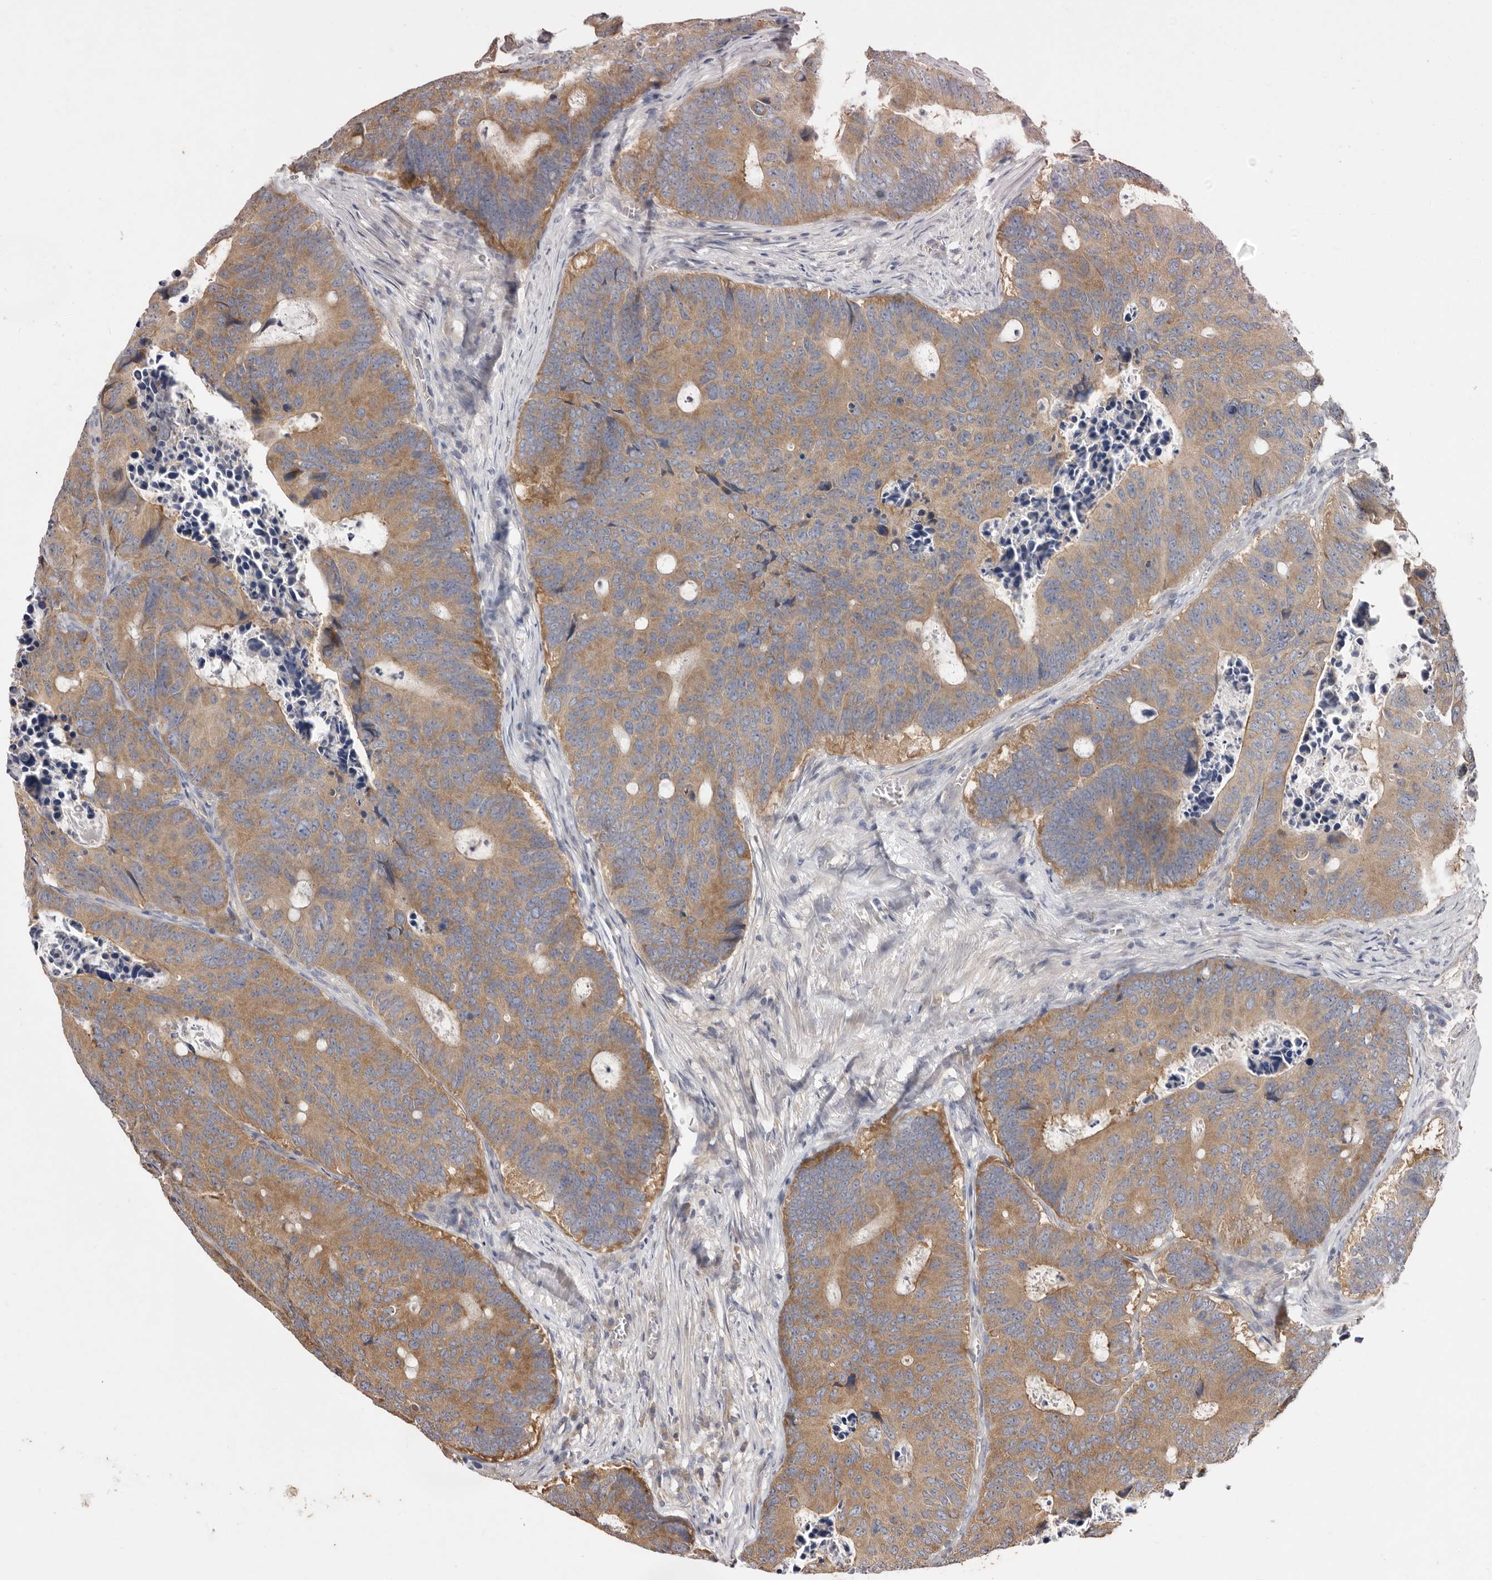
{"staining": {"intensity": "moderate", "quantity": ">75%", "location": "cytoplasmic/membranous"}, "tissue": "colorectal cancer", "cell_type": "Tumor cells", "image_type": "cancer", "snomed": [{"axis": "morphology", "description": "Adenocarcinoma, NOS"}, {"axis": "topography", "description": "Colon"}], "caption": "This photomicrograph exhibits IHC staining of colorectal cancer (adenocarcinoma), with medium moderate cytoplasmic/membranous staining in about >75% of tumor cells.", "gene": "FAM167B", "patient": {"sex": "male", "age": 87}}